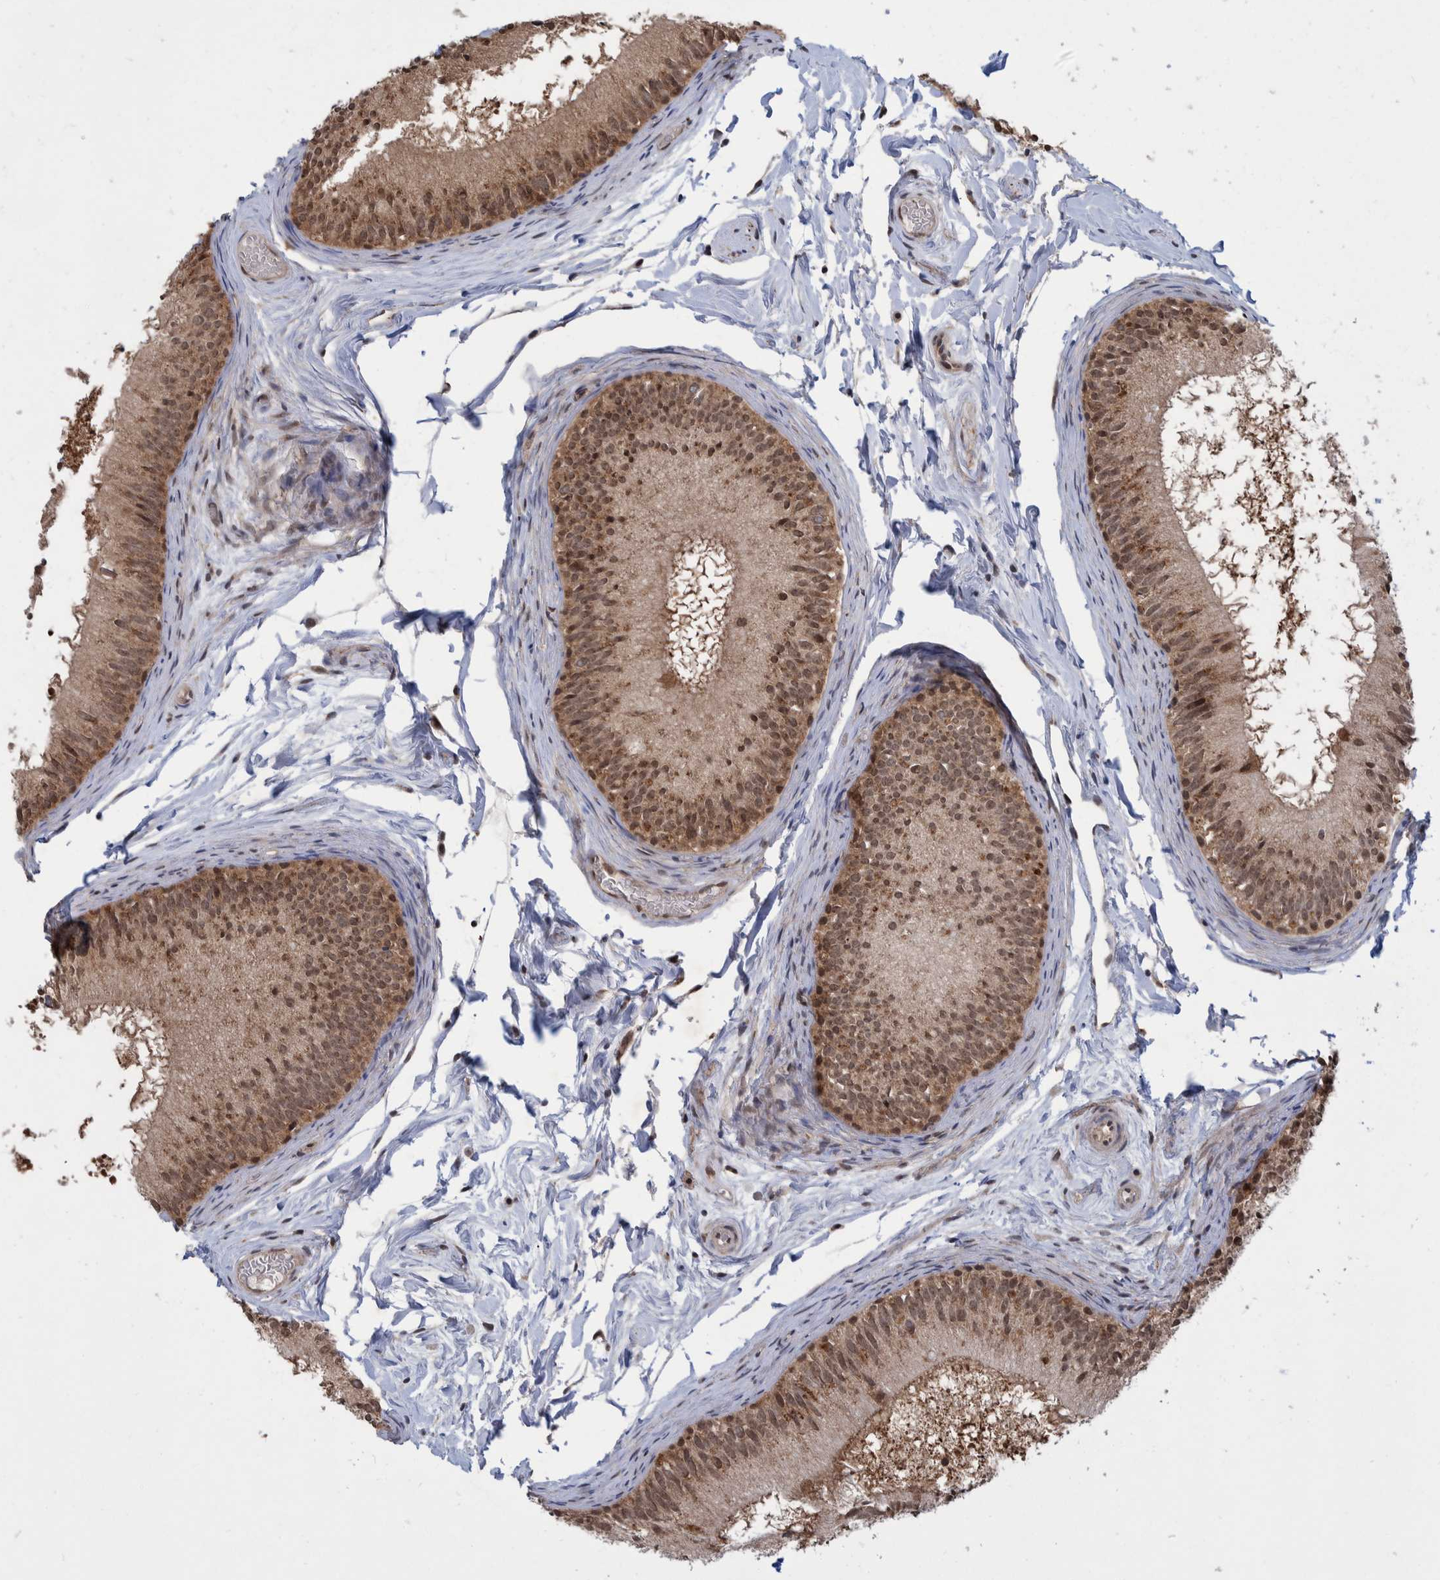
{"staining": {"intensity": "moderate", "quantity": ">75%", "location": "cytoplasmic/membranous,nuclear"}, "tissue": "epididymis", "cell_type": "Glandular cells", "image_type": "normal", "snomed": [{"axis": "morphology", "description": "Normal tissue, NOS"}, {"axis": "topography", "description": "Epididymis"}], "caption": "Immunohistochemical staining of normal human epididymis demonstrates medium levels of moderate cytoplasmic/membranous,nuclear staining in approximately >75% of glandular cells.", "gene": "PLPBP", "patient": {"sex": "male", "age": 46}}